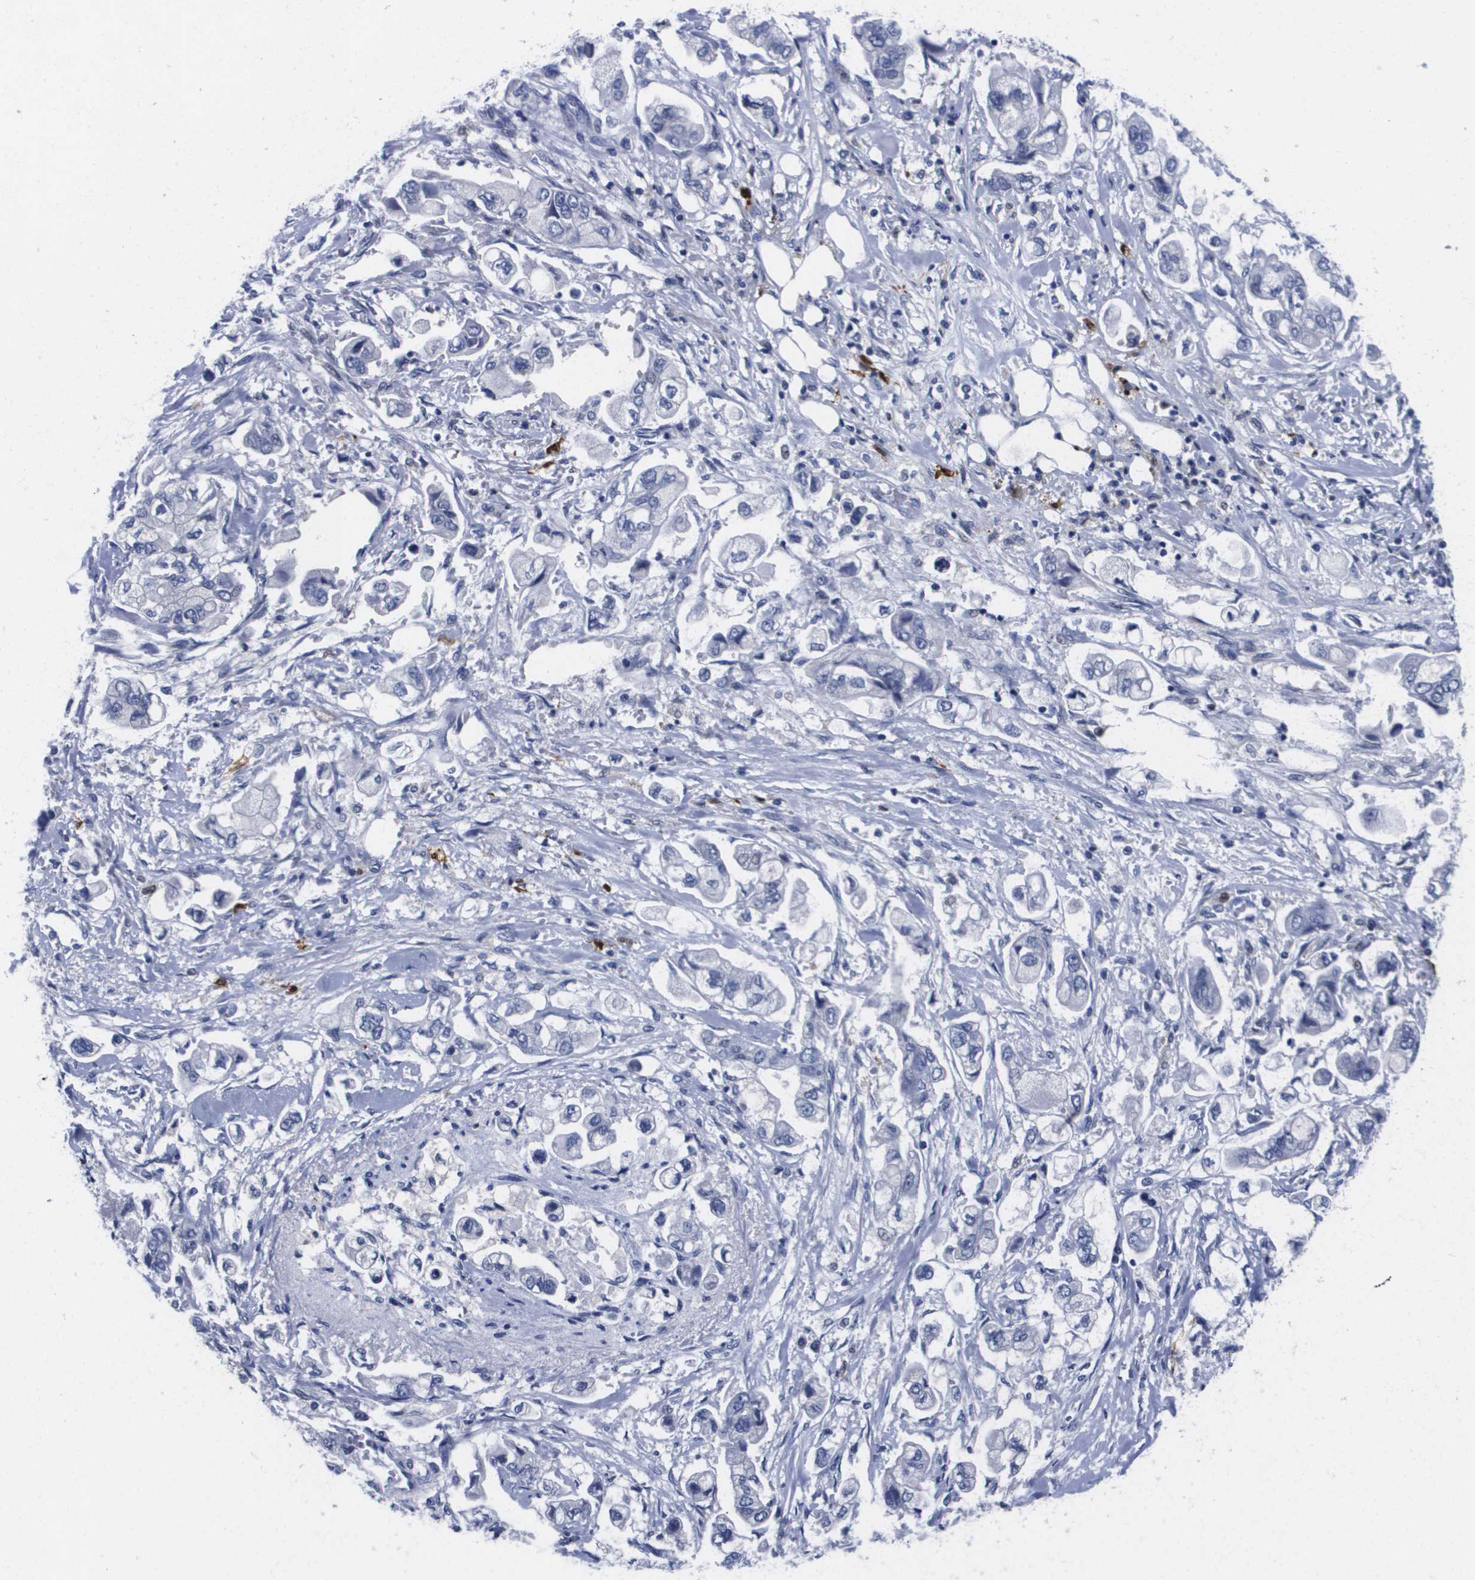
{"staining": {"intensity": "negative", "quantity": "none", "location": "none"}, "tissue": "stomach cancer", "cell_type": "Tumor cells", "image_type": "cancer", "snomed": [{"axis": "morphology", "description": "Adenocarcinoma, NOS"}, {"axis": "topography", "description": "Stomach"}], "caption": "IHC photomicrograph of neoplastic tissue: stomach adenocarcinoma stained with DAB demonstrates no significant protein positivity in tumor cells.", "gene": "HMOX1", "patient": {"sex": "male", "age": 62}}